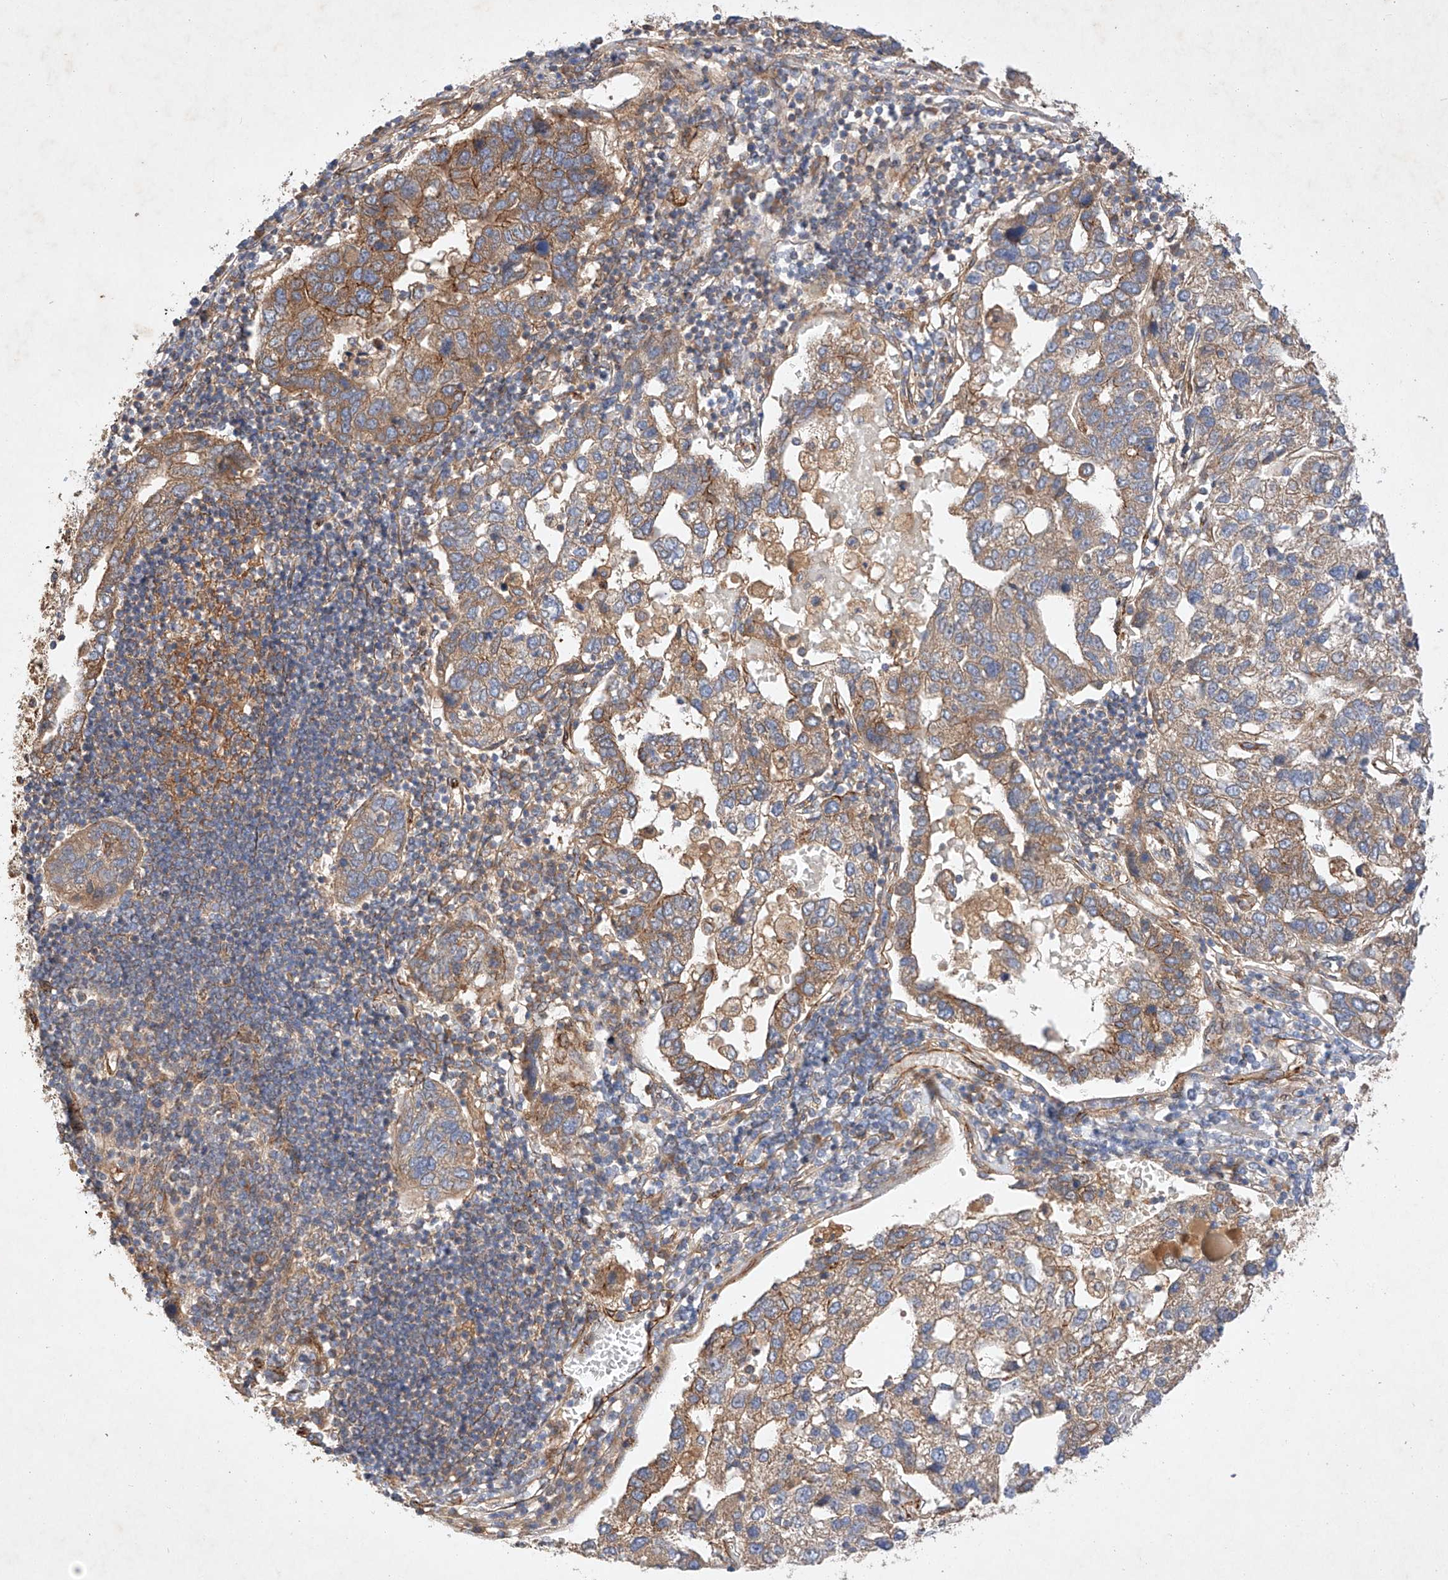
{"staining": {"intensity": "moderate", "quantity": ">75%", "location": "cytoplasmic/membranous"}, "tissue": "pancreatic cancer", "cell_type": "Tumor cells", "image_type": "cancer", "snomed": [{"axis": "morphology", "description": "Adenocarcinoma, NOS"}, {"axis": "topography", "description": "Pancreas"}], "caption": "High-magnification brightfield microscopy of pancreatic cancer stained with DAB (brown) and counterstained with hematoxylin (blue). tumor cells exhibit moderate cytoplasmic/membranous staining is identified in about>75% of cells.", "gene": "RAB23", "patient": {"sex": "female", "age": 61}}